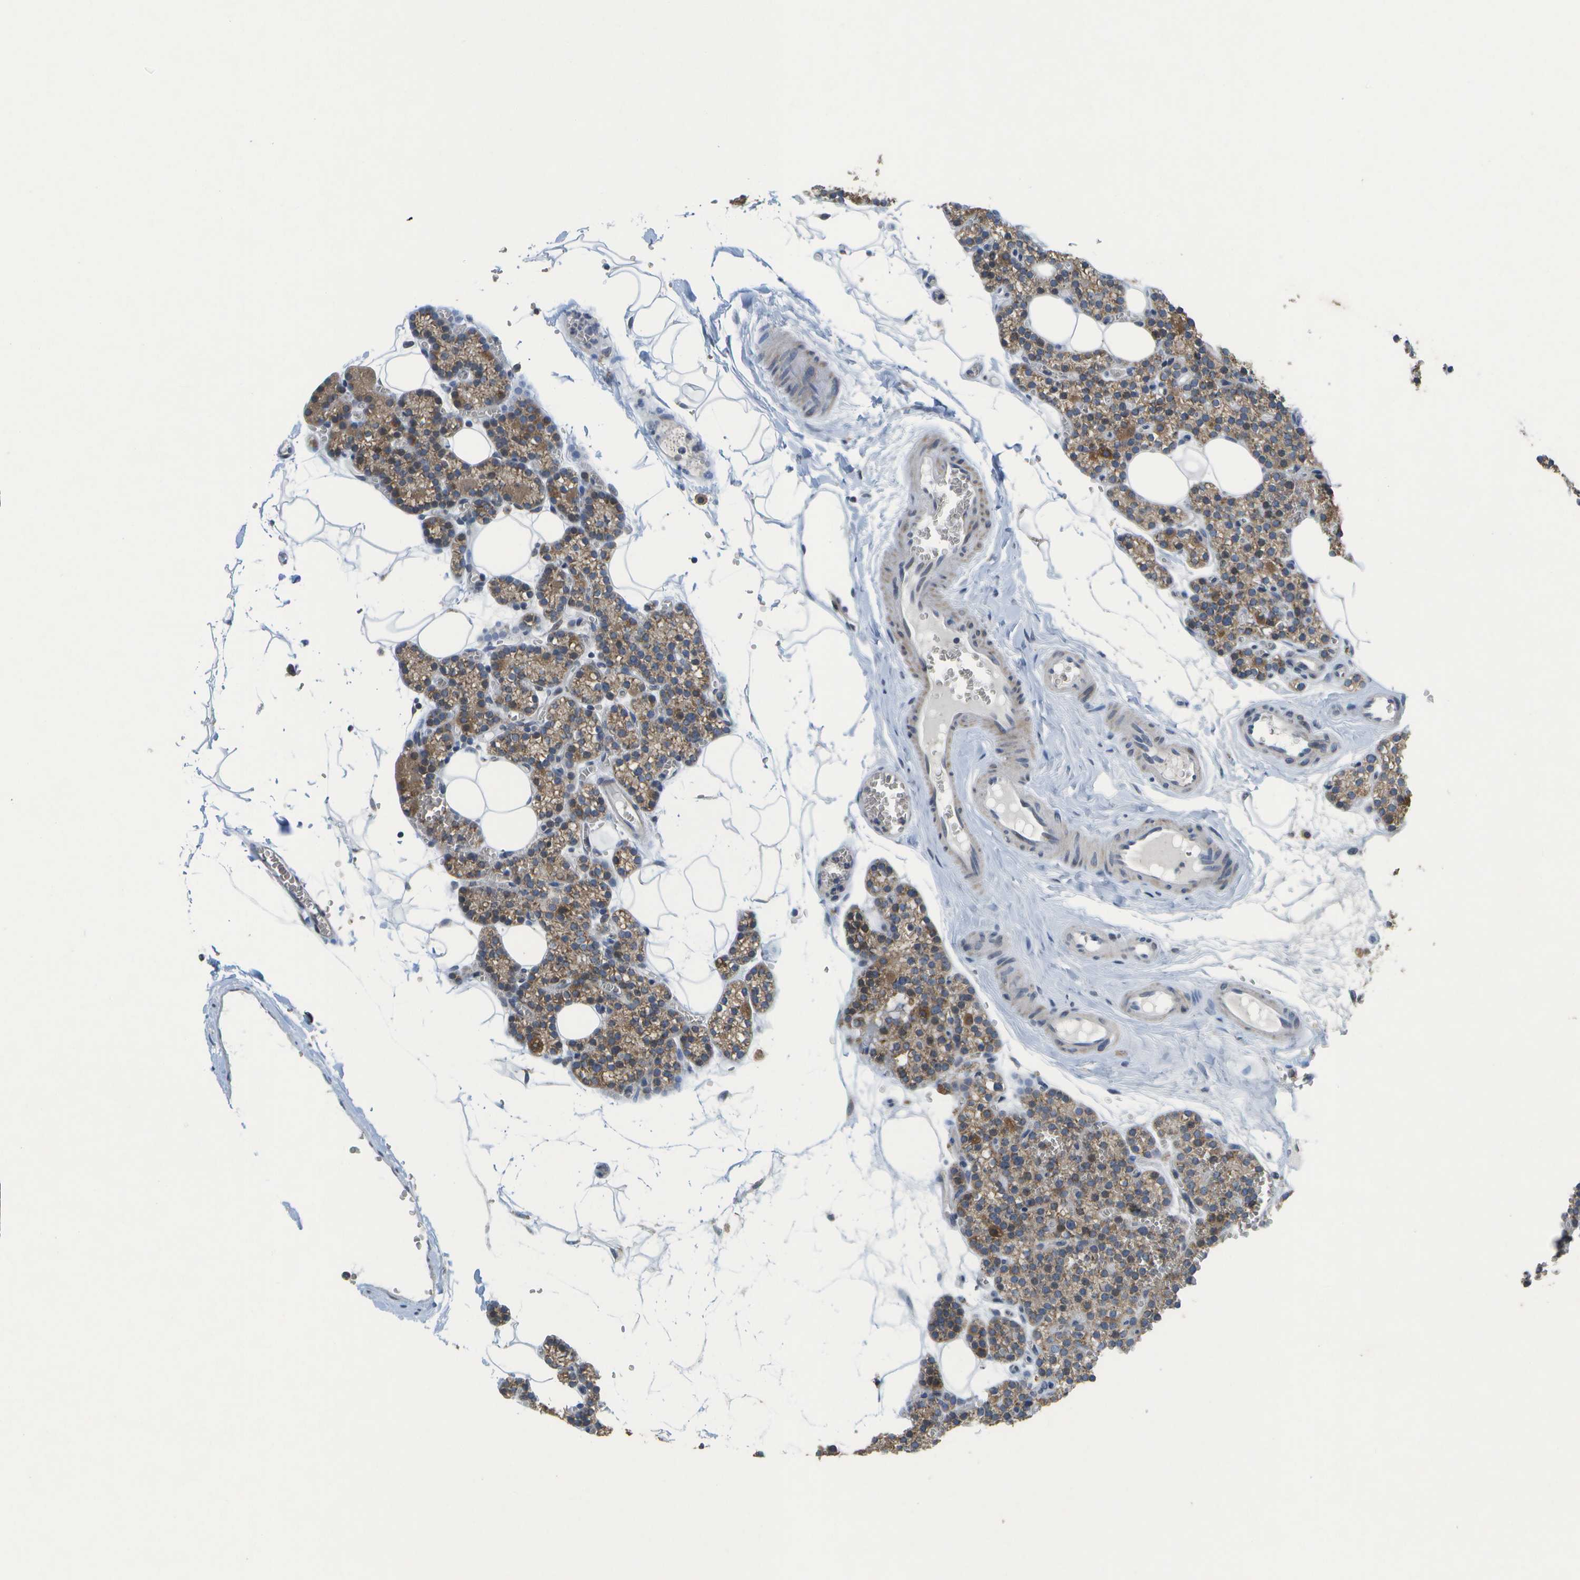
{"staining": {"intensity": "moderate", "quantity": ">75%", "location": "cytoplasmic/membranous,nuclear"}, "tissue": "parathyroid gland", "cell_type": "Glandular cells", "image_type": "normal", "snomed": [{"axis": "morphology", "description": "Normal tissue, NOS"}, {"axis": "morphology", "description": "Adenoma, NOS"}, {"axis": "topography", "description": "Parathyroid gland"}], "caption": "Protein analysis of normal parathyroid gland shows moderate cytoplasmic/membranous,nuclear positivity in about >75% of glandular cells.", "gene": "HADHA", "patient": {"sex": "female", "age": 58}}